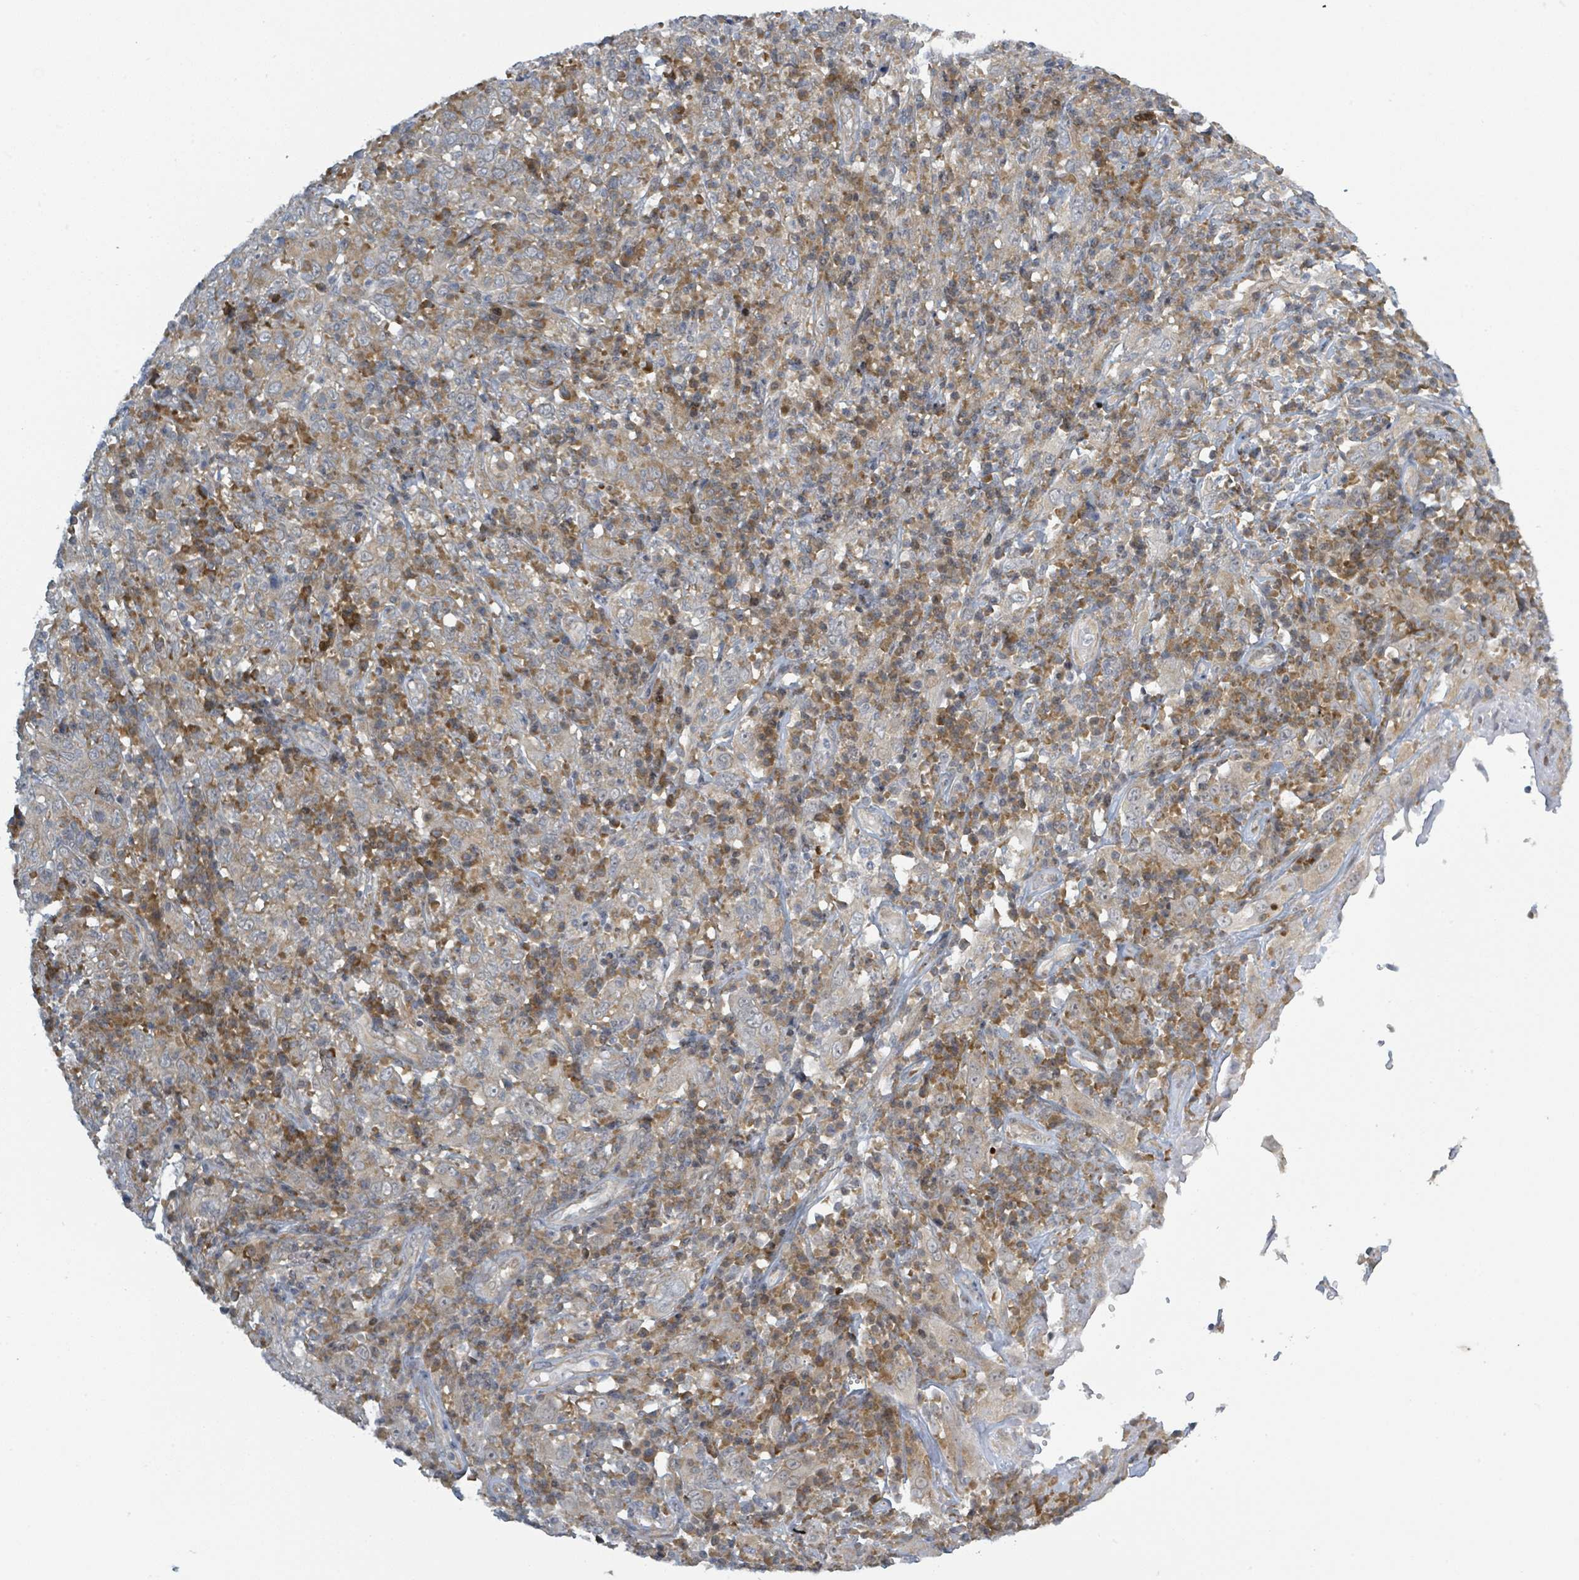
{"staining": {"intensity": "weak", "quantity": "25%-75%", "location": "cytoplasmic/membranous"}, "tissue": "cervical cancer", "cell_type": "Tumor cells", "image_type": "cancer", "snomed": [{"axis": "morphology", "description": "Squamous cell carcinoma, NOS"}, {"axis": "topography", "description": "Cervix"}], "caption": "DAB immunohistochemical staining of human cervical cancer shows weak cytoplasmic/membranous protein expression in about 25%-75% of tumor cells. Ihc stains the protein of interest in brown and the nuclei are stained blue.", "gene": "RPL32", "patient": {"sex": "female", "age": 46}}